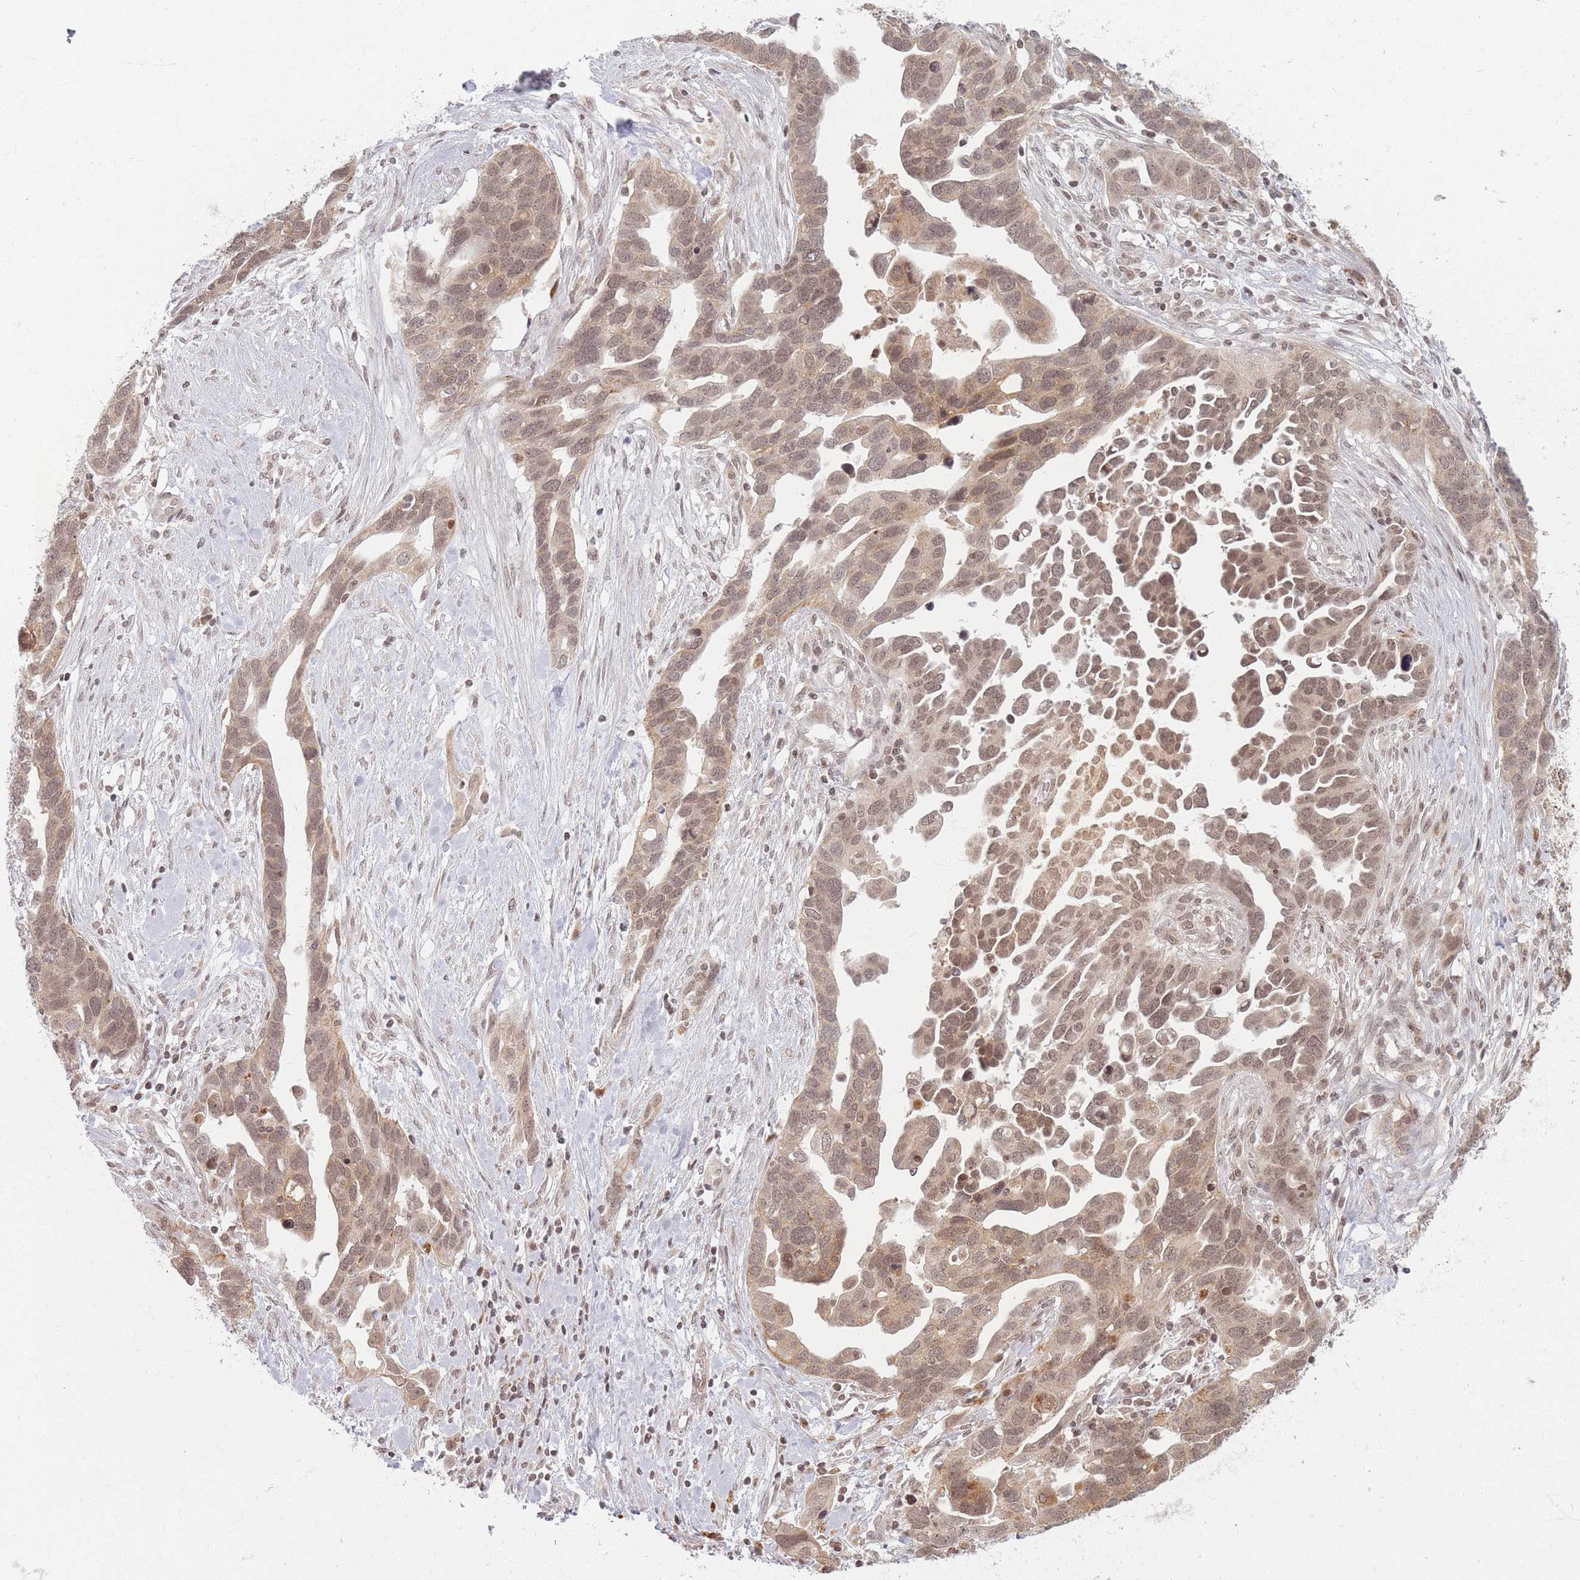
{"staining": {"intensity": "moderate", "quantity": ">75%", "location": "cytoplasmic/membranous,nuclear"}, "tissue": "ovarian cancer", "cell_type": "Tumor cells", "image_type": "cancer", "snomed": [{"axis": "morphology", "description": "Cystadenocarcinoma, serous, NOS"}, {"axis": "topography", "description": "Ovary"}], "caption": "This is an image of immunohistochemistry (IHC) staining of serous cystadenocarcinoma (ovarian), which shows moderate positivity in the cytoplasmic/membranous and nuclear of tumor cells.", "gene": "SPATA45", "patient": {"sex": "female", "age": 54}}